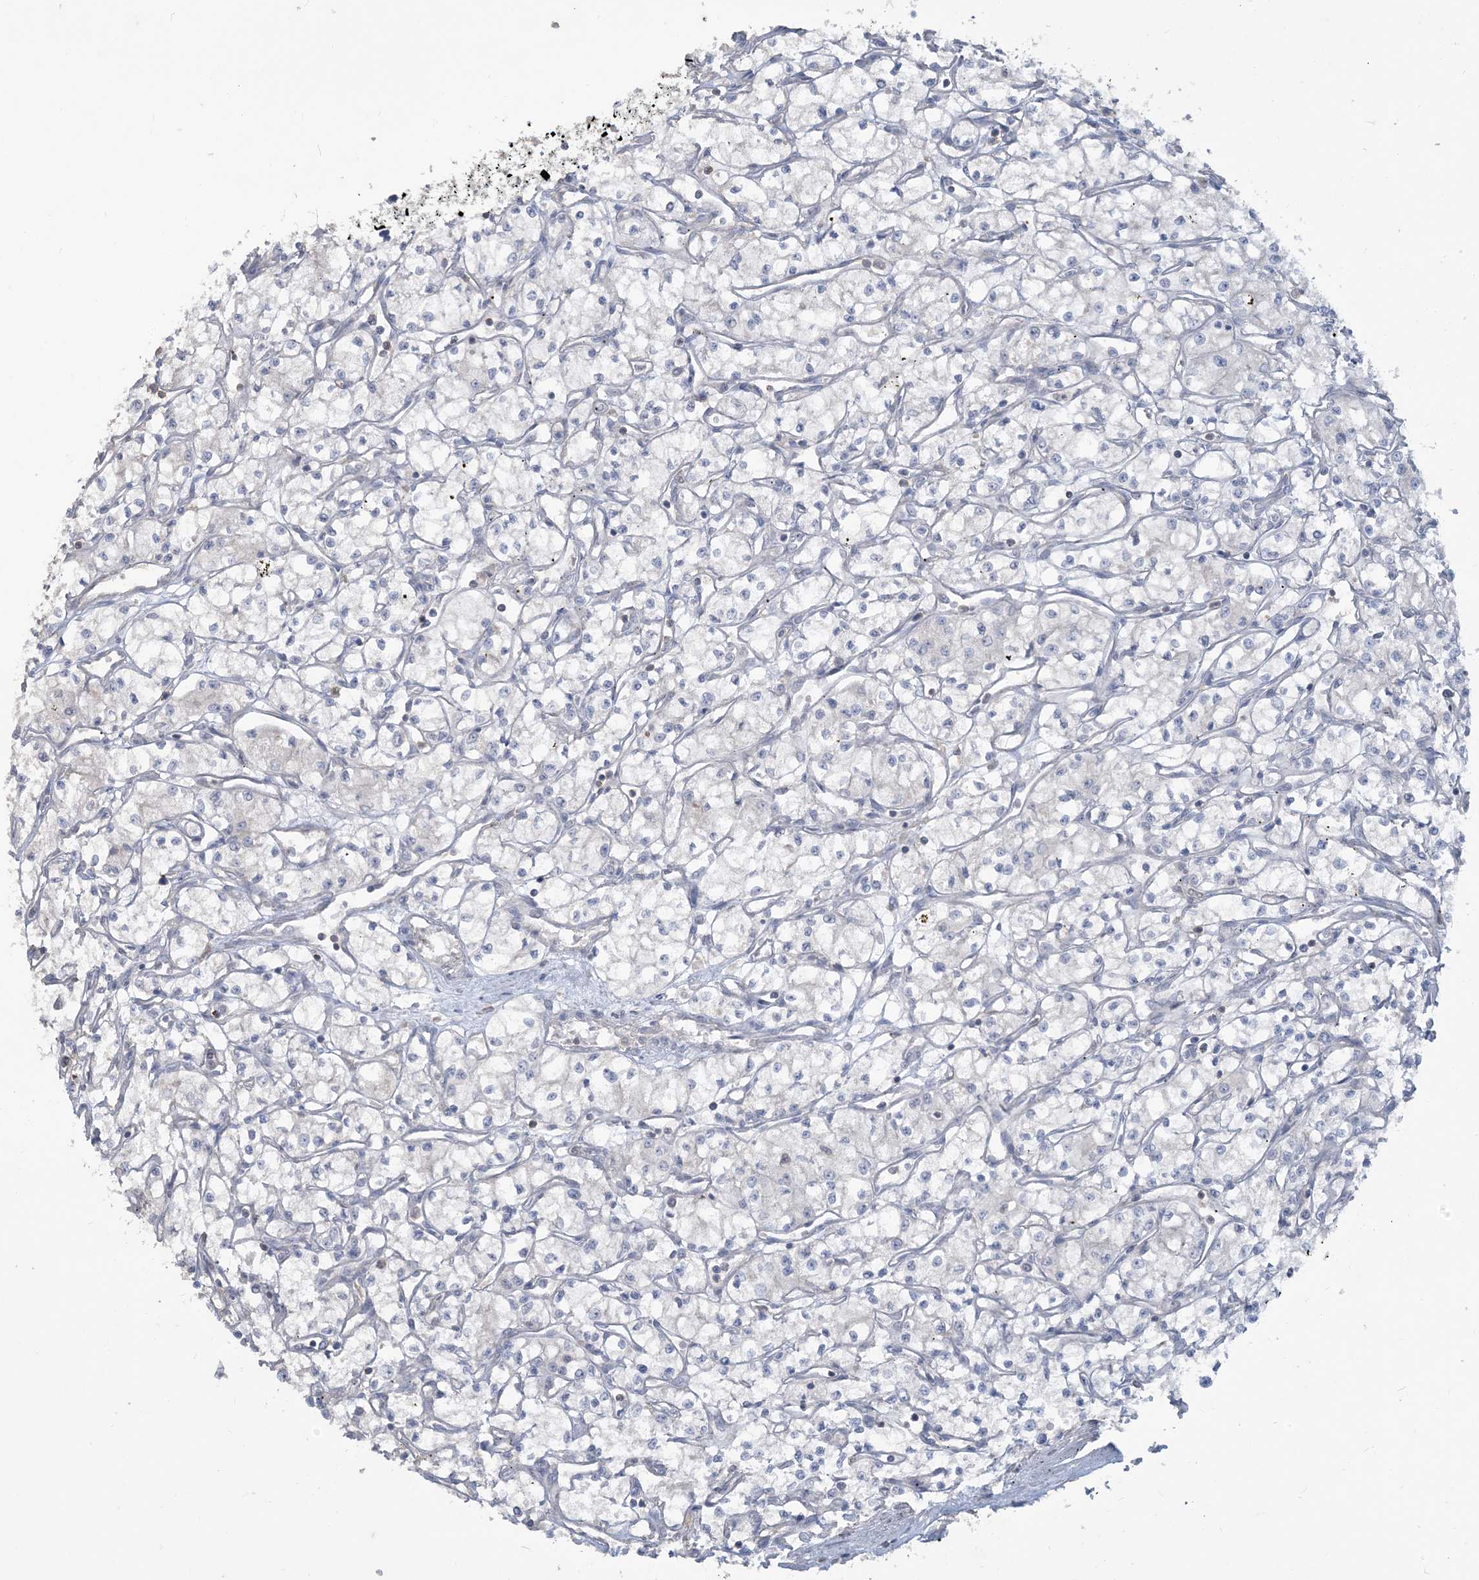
{"staining": {"intensity": "negative", "quantity": "none", "location": "none"}, "tissue": "renal cancer", "cell_type": "Tumor cells", "image_type": "cancer", "snomed": [{"axis": "morphology", "description": "Adenocarcinoma, NOS"}, {"axis": "topography", "description": "Kidney"}], "caption": "Tumor cells are negative for brown protein staining in renal cancer (adenocarcinoma).", "gene": "NPHS2", "patient": {"sex": "male", "age": 59}}